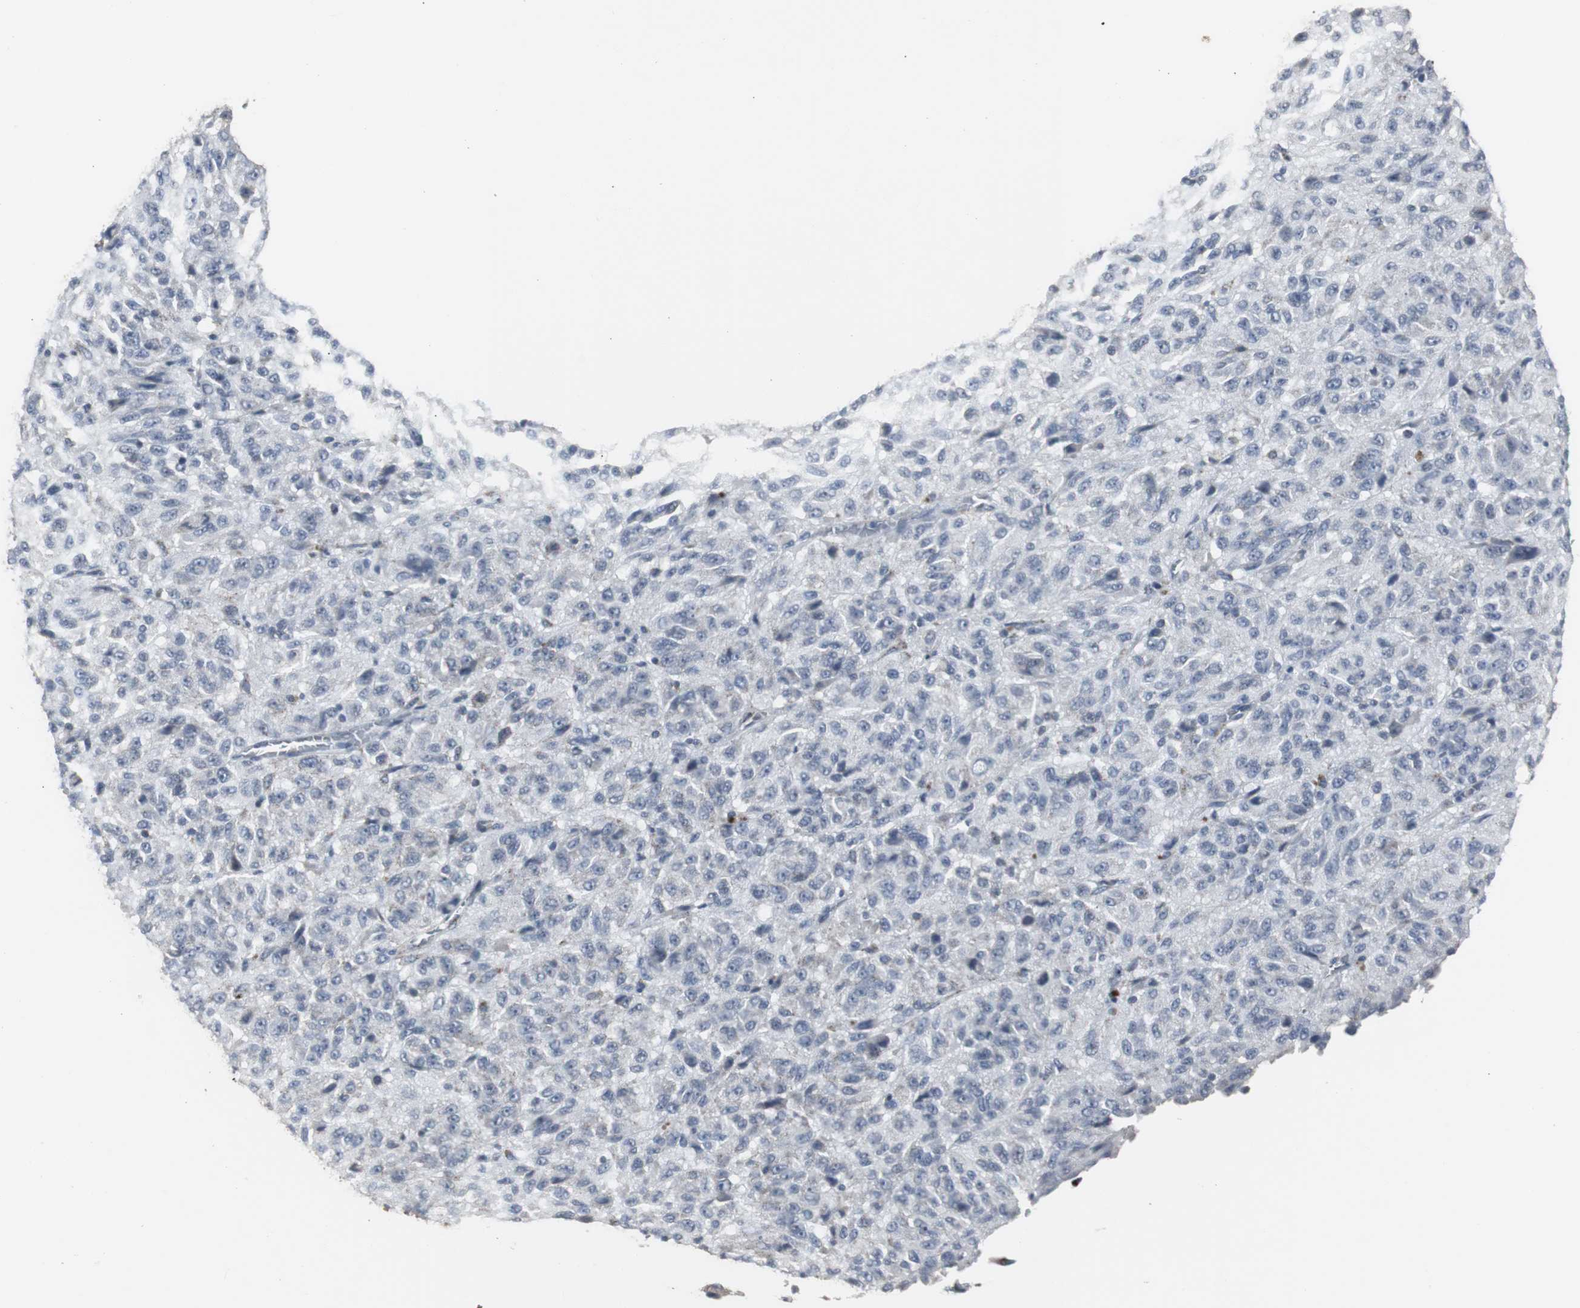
{"staining": {"intensity": "negative", "quantity": "none", "location": "none"}, "tissue": "melanoma", "cell_type": "Tumor cells", "image_type": "cancer", "snomed": [{"axis": "morphology", "description": "Malignant melanoma, Metastatic site"}, {"axis": "topography", "description": "Lung"}], "caption": "Immunohistochemistry (IHC) histopathology image of neoplastic tissue: human melanoma stained with DAB shows no significant protein expression in tumor cells.", "gene": "ACAA1", "patient": {"sex": "male", "age": 64}}